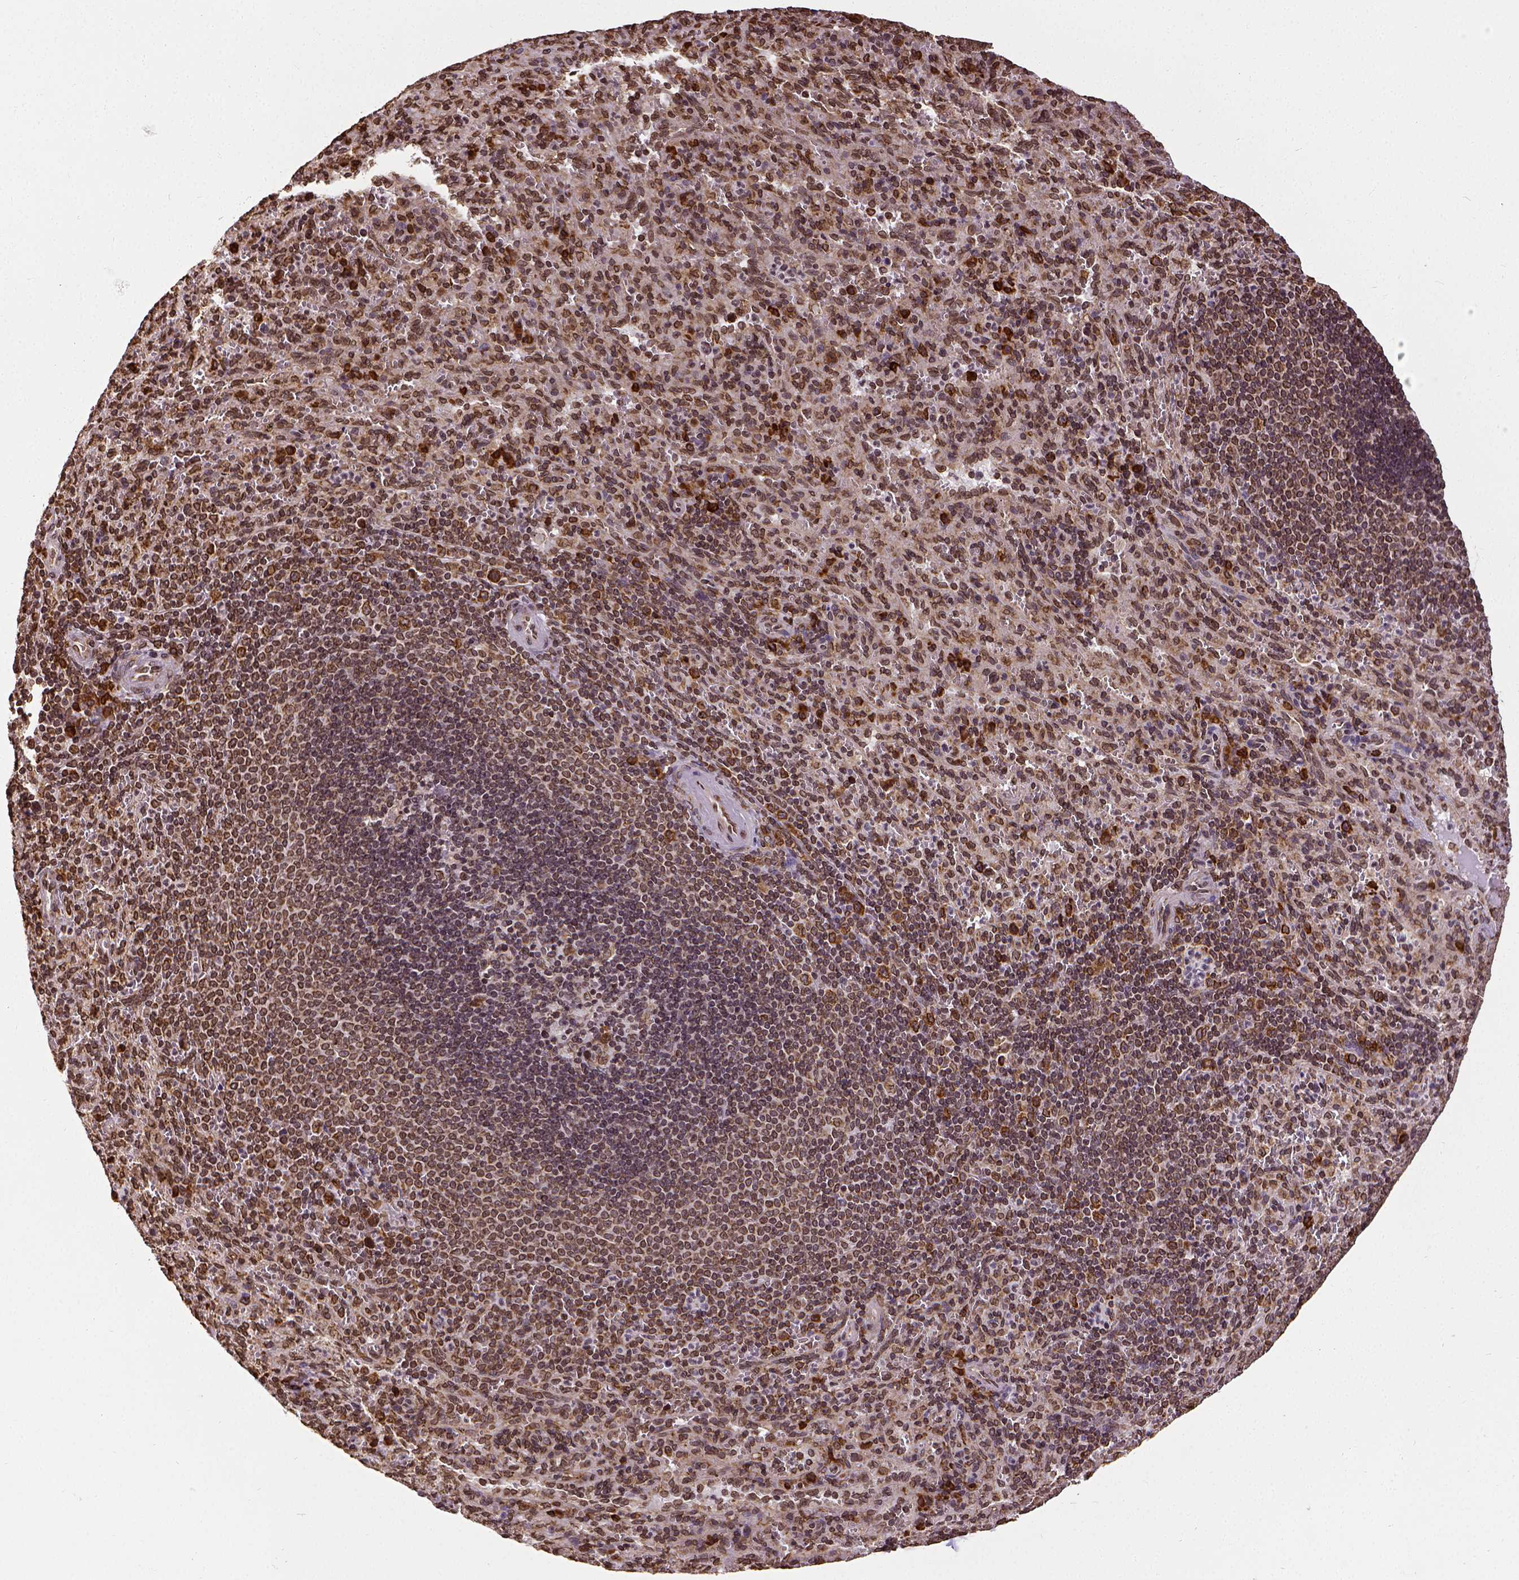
{"staining": {"intensity": "strong", "quantity": ">75%", "location": "cytoplasmic/membranous,nuclear"}, "tissue": "spleen", "cell_type": "Cells in red pulp", "image_type": "normal", "snomed": [{"axis": "morphology", "description": "Normal tissue, NOS"}, {"axis": "topography", "description": "Spleen"}], "caption": "This photomicrograph demonstrates IHC staining of normal spleen, with high strong cytoplasmic/membranous,nuclear expression in approximately >75% of cells in red pulp.", "gene": "MTDH", "patient": {"sex": "male", "age": 57}}